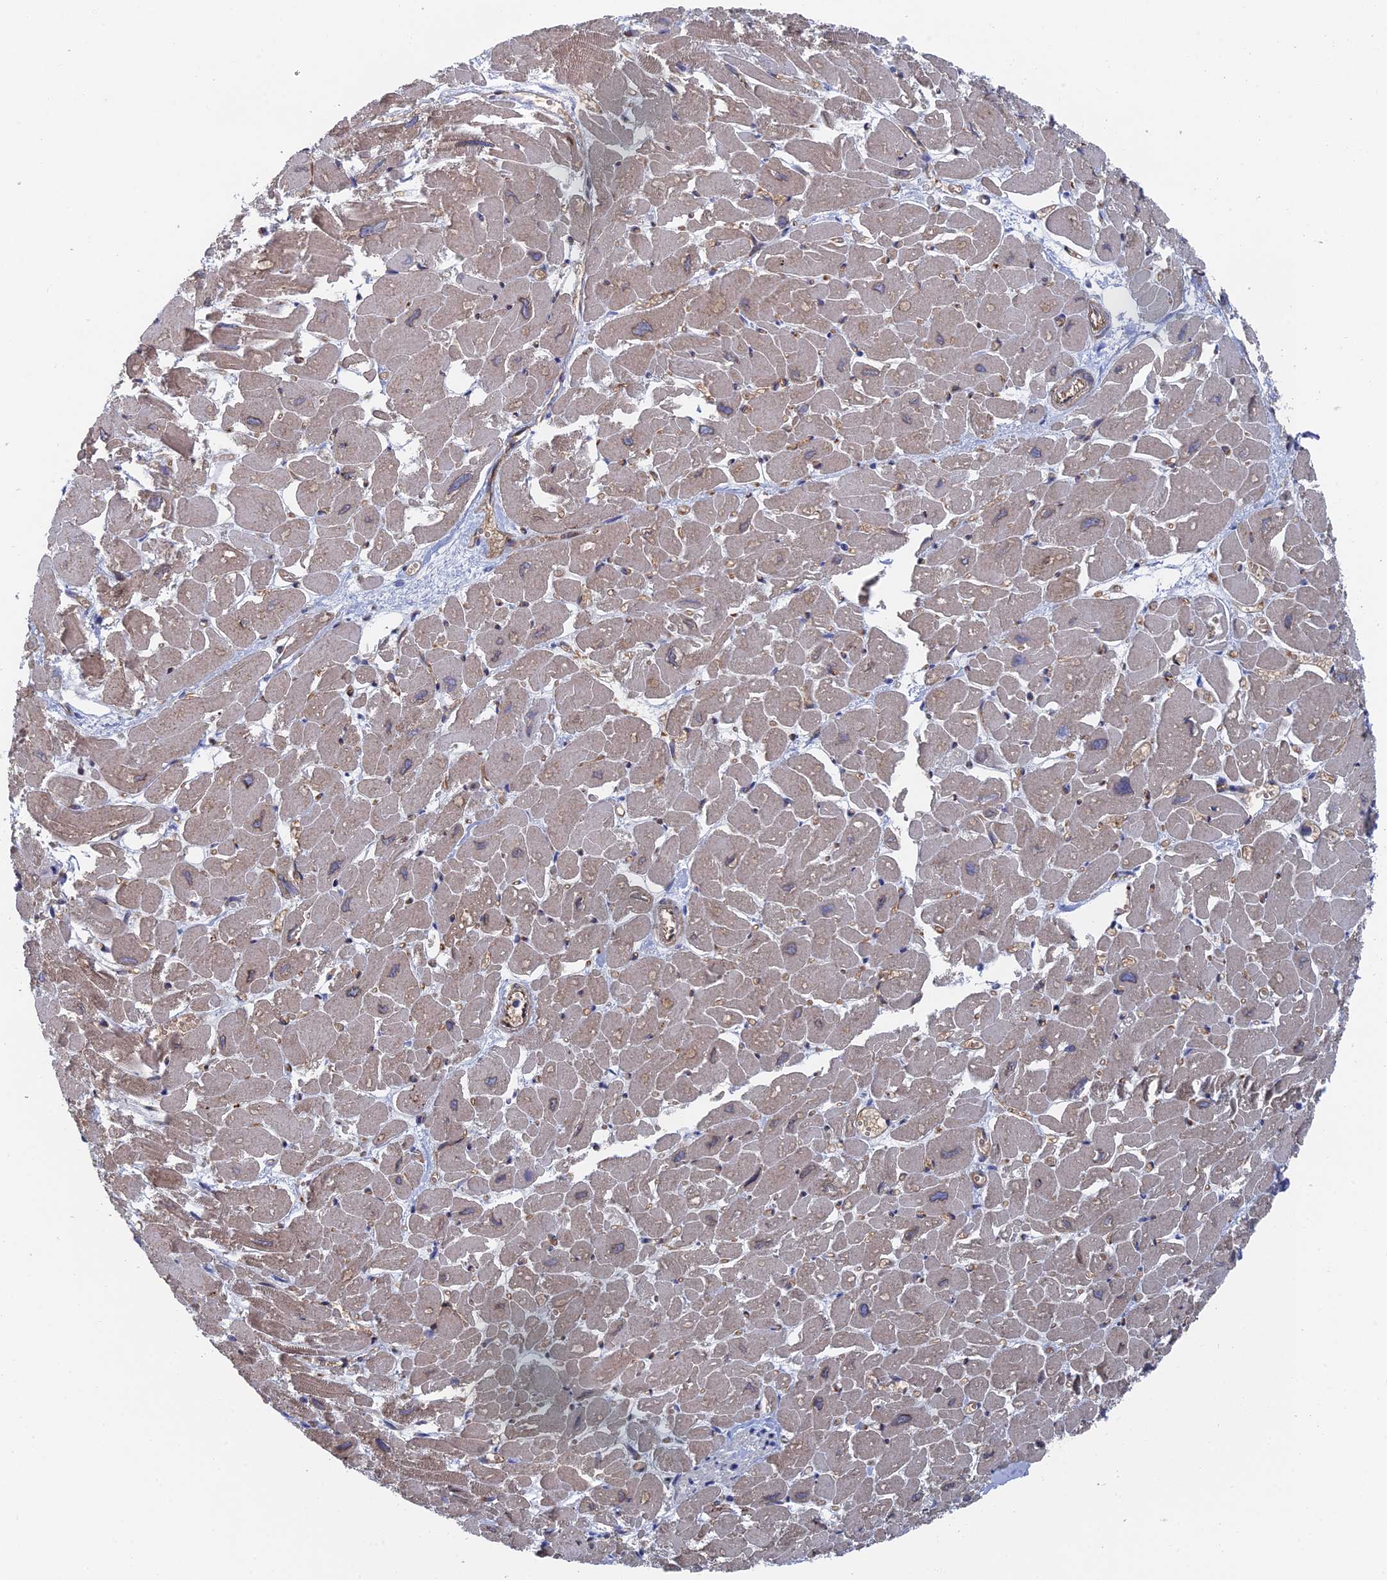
{"staining": {"intensity": "weak", "quantity": "<25%", "location": "cytoplasmic/membranous"}, "tissue": "heart muscle", "cell_type": "Cardiomyocytes", "image_type": "normal", "snomed": [{"axis": "morphology", "description": "Normal tissue, NOS"}, {"axis": "topography", "description": "Heart"}], "caption": "An IHC histopathology image of benign heart muscle is shown. There is no staining in cardiomyocytes of heart muscle.", "gene": "ARAP3", "patient": {"sex": "male", "age": 54}}